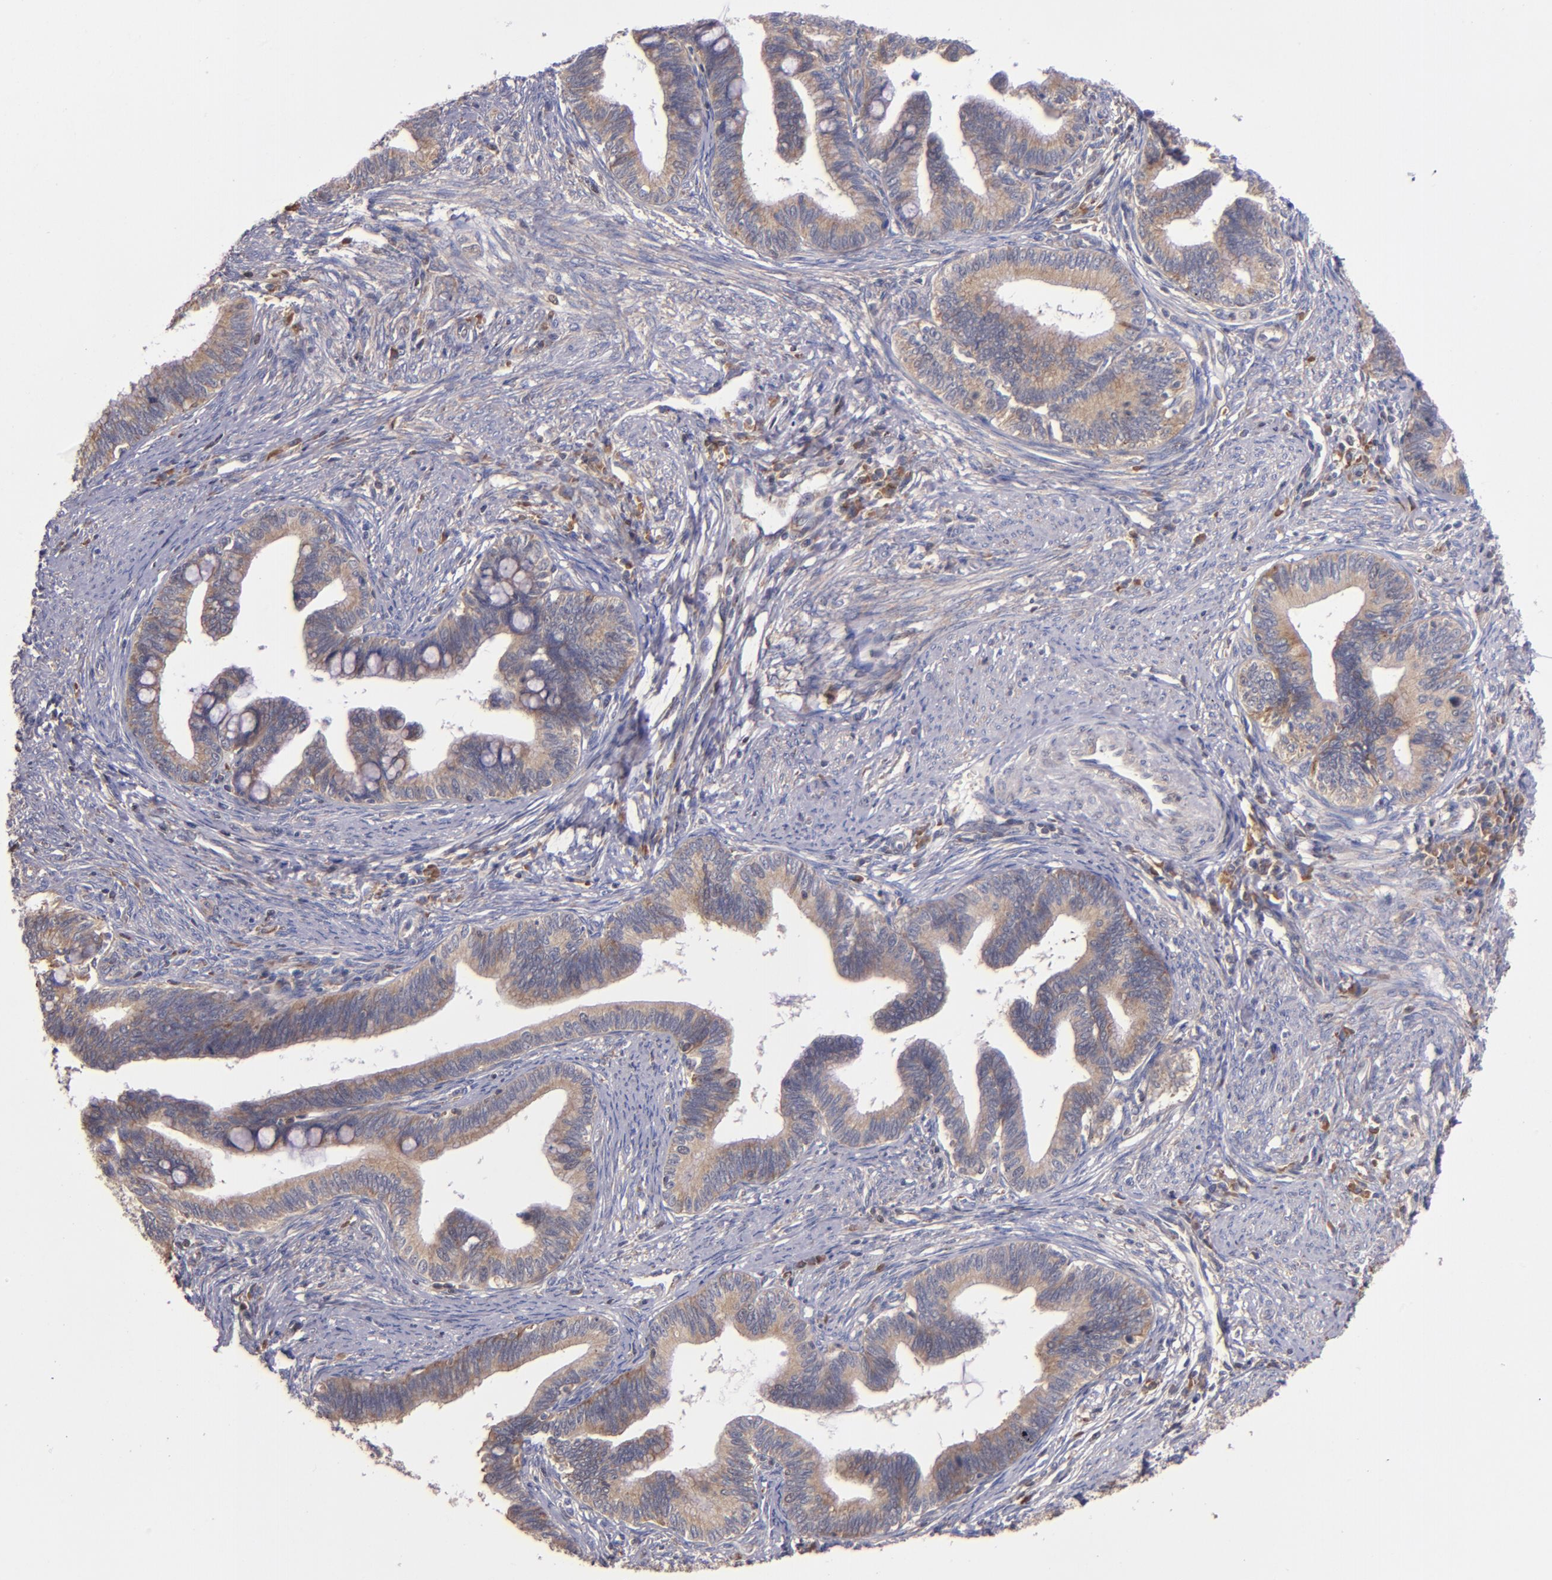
{"staining": {"intensity": "moderate", "quantity": ">75%", "location": "cytoplasmic/membranous"}, "tissue": "cervical cancer", "cell_type": "Tumor cells", "image_type": "cancer", "snomed": [{"axis": "morphology", "description": "Adenocarcinoma, NOS"}, {"axis": "topography", "description": "Cervix"}], "caption": "Cervical cancer (adenocarcinoma) tissue reveals moderate cytoplasmic/membranous staining in about >75% of tumor cells", "gene": "EIF4ENIF1", "patient": {"sex": "female", "age": 36}}